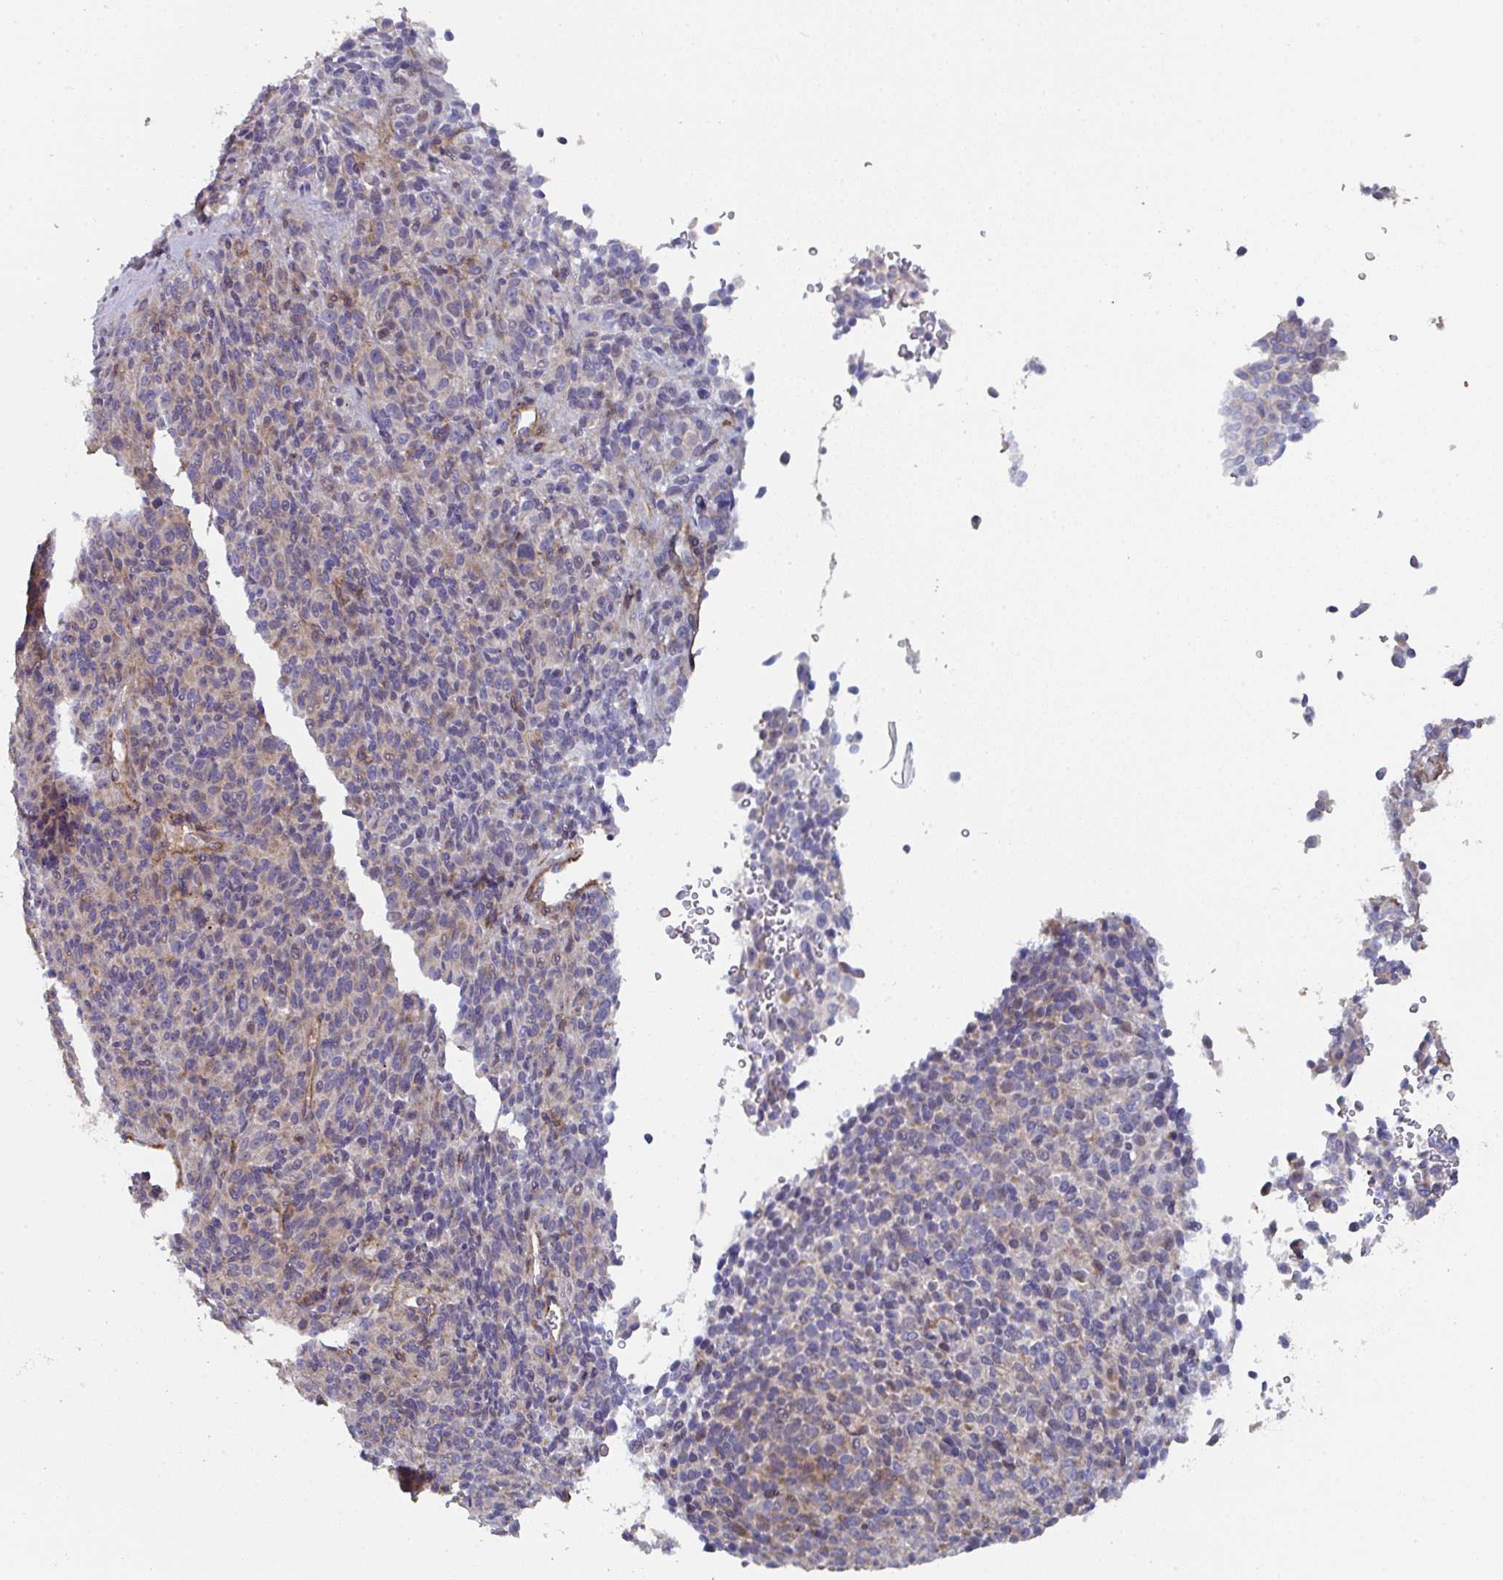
{"staining": {"intensity": "negative", "quantity": "none", "location": "none"}, "tissue": "melanoma", "cell_type": "Tumor cells", "image_type": "cancer", "snomed": [{"axis": "morphology", "description": "Malignant melanoma, Metastatic site"}, {"axis": "topography", "description": "Brain"}], "caption": "Melanoma stained for a protein using immunohistochemistry exhibits no staining tumor cells.", "gene": "FZD2", "patient": {"sex": "female", "age": 56}}